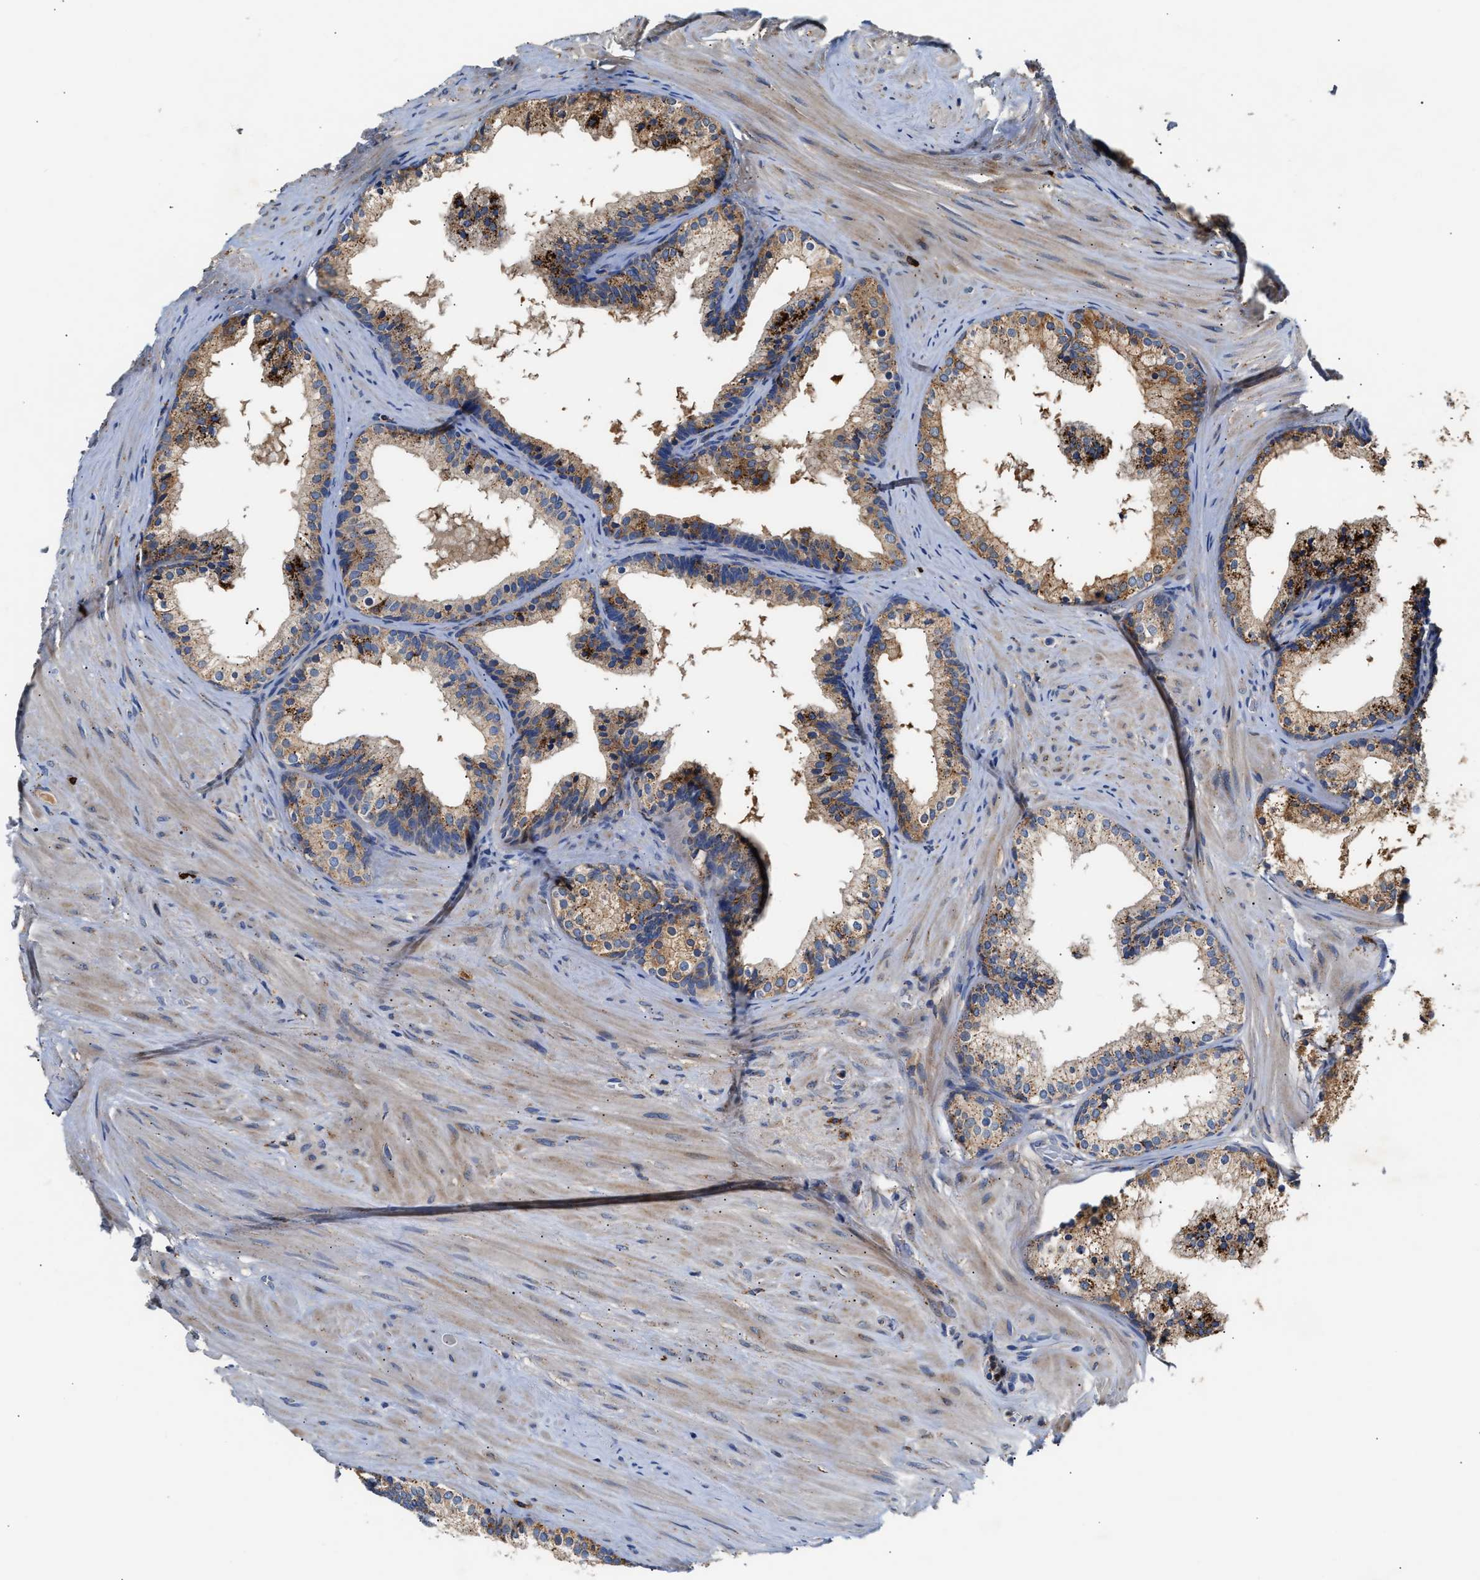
{"staining": {"intensity": "moderate", "quantity": ">75%", "location": "cytoplasmic/membranous"}, "tissue": "prostate cancer", "cell_type": "Tumor cells", "image_type": "cancer", "snomed": [{"axis": "morphology", "description": "Adenocarcinoma, Low grade"}, {"axis": "topography", "description": "Prostate"}], "caption": "Brown immunohistochemical staining in prostate cancer (low-grade adenocarcinoma) displays moderate cytoplasmic/membranous expression in about >75% of tumor cells.", "gene": "CCDC146", "patient": {"sex": "male", "age": 69}}